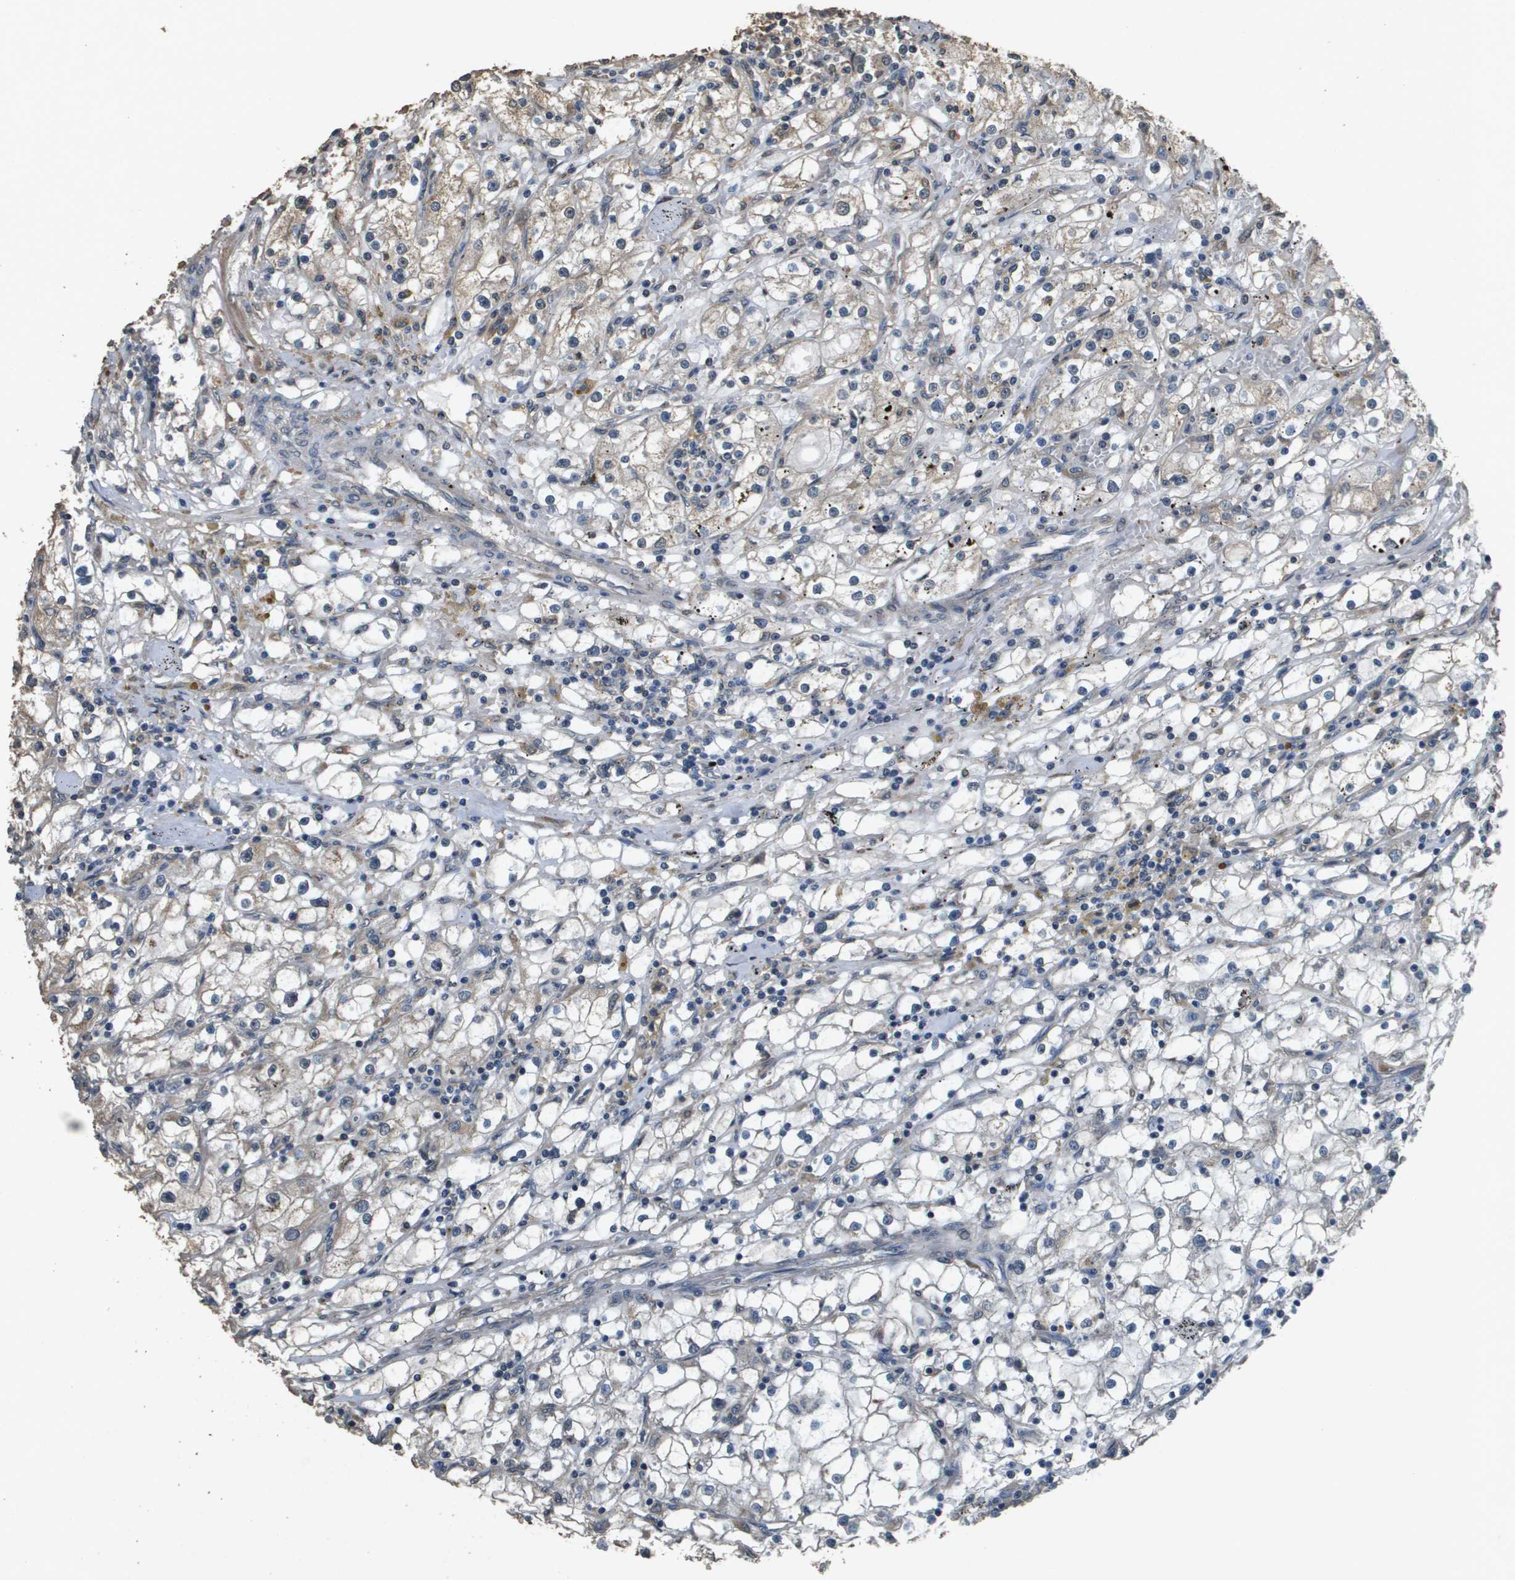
{"staining": {"intensity": "weak", "quantity": ">75%", "location": "cytoplasmic/membranous"}, "tissue": "renal cancer", "cell_type": "Tumor cells", "image_type": "cancer", "snomed": [{"axis": "morphology", "description": "Adenocarcinoma, NOS"}, {"axis": "topography", "description": "Kidney"}], "caption": "A brown stain highlights weak cytoplasmic/membranous expression of a protein in adenocarcinoma (renal) tumor cells. Immunohistochemistry (ihc) stains the protein of interest in brown and the nuclei are stained blue.", "gene": "RAB6B", "patient": {"sex": "male", "age": 56}}